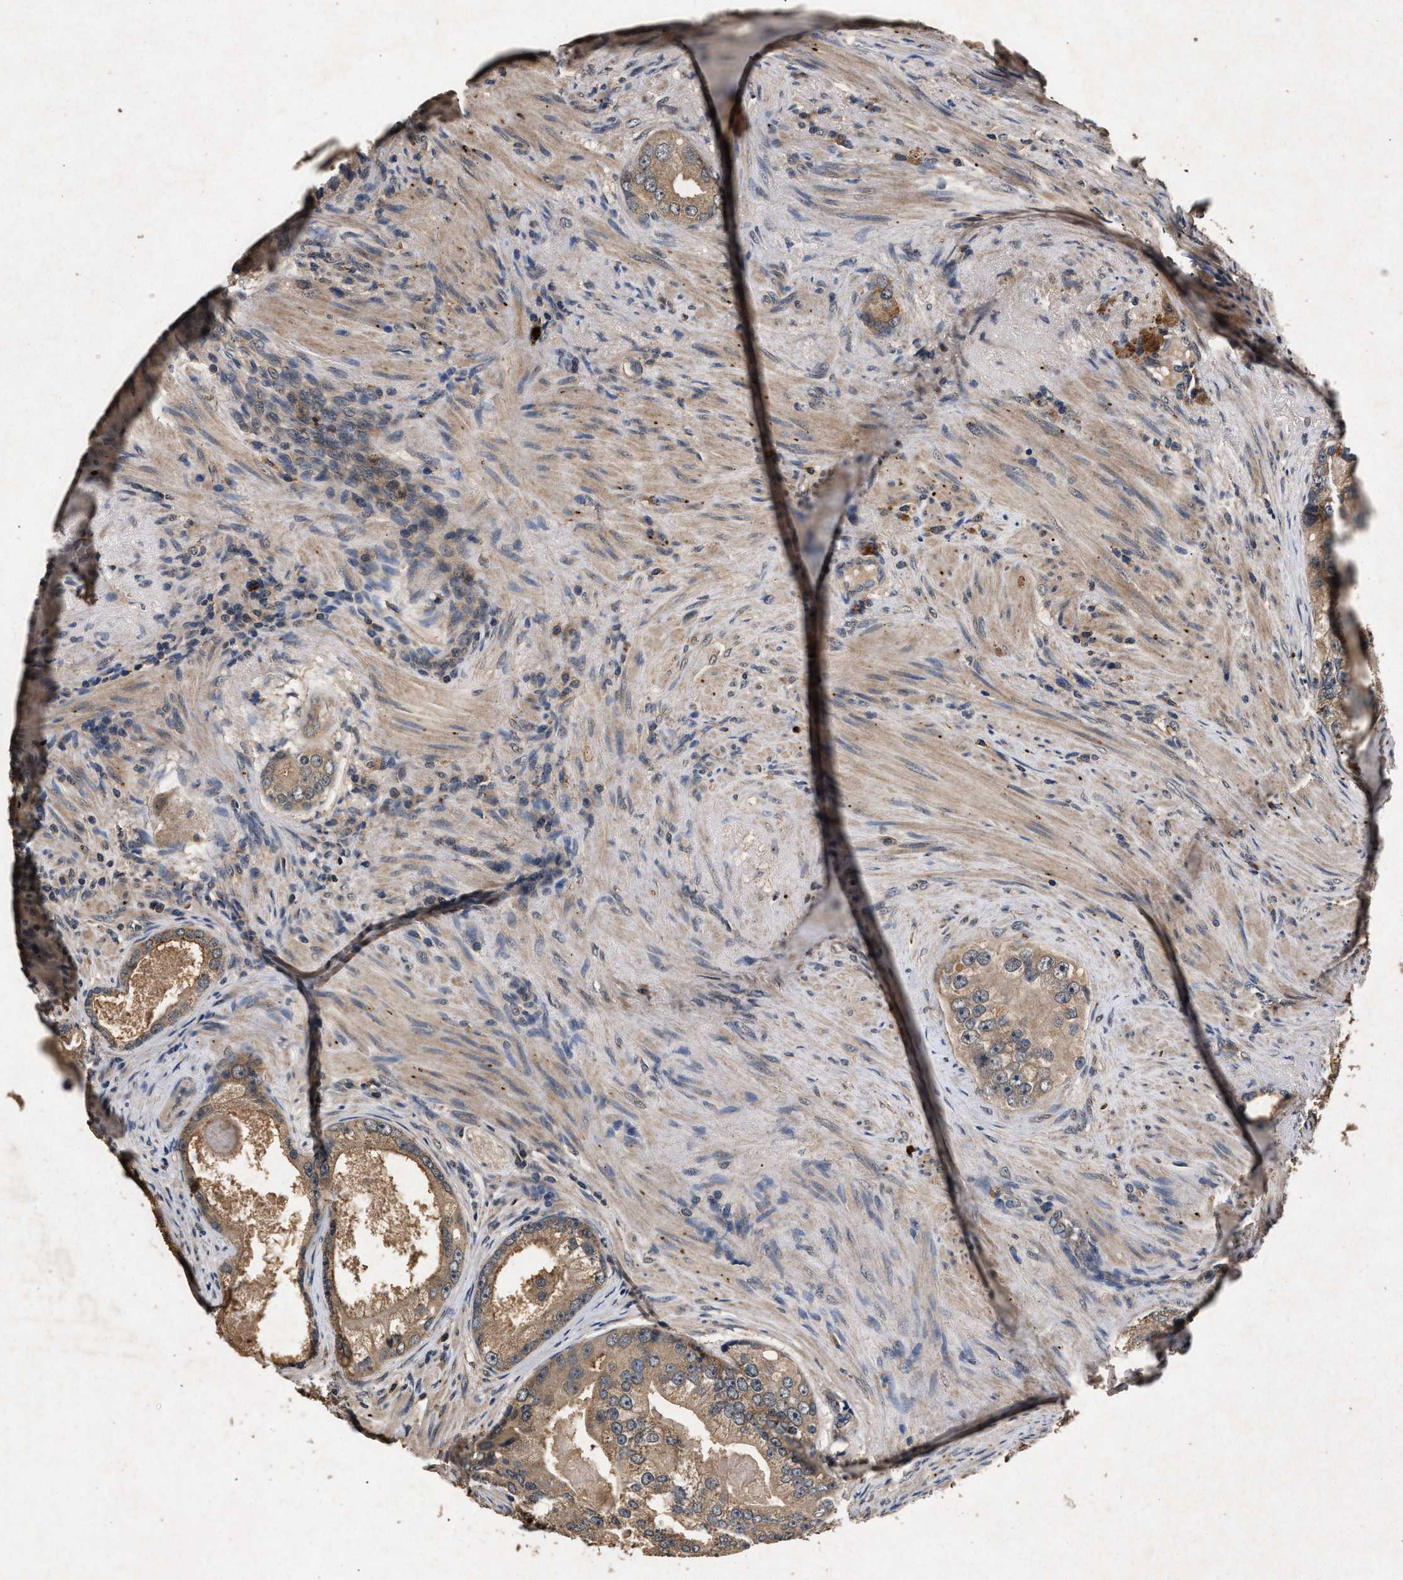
{"staining": {"intensity": "moderate", "quantity": ">75%", "location": "cytoplasmic/membranous"}, "tissue": "prostate cancer", "cell_type": "Tumor cells", "image_type": "cancer", "snomed": [{"axis": "morphology", "description": "Adenocarcinoma, High grade"}, {"axis": "topography", "description": "Prostate"}], "caption": "Tumor cells show medium levels of moderate cytoplasmic/membranous staining in approximately >75% of cells in adenocarcinoma (high-grade) (prostate).", "gene": "PPP1CC", "patient": {"sex": "male", "age": 66}}